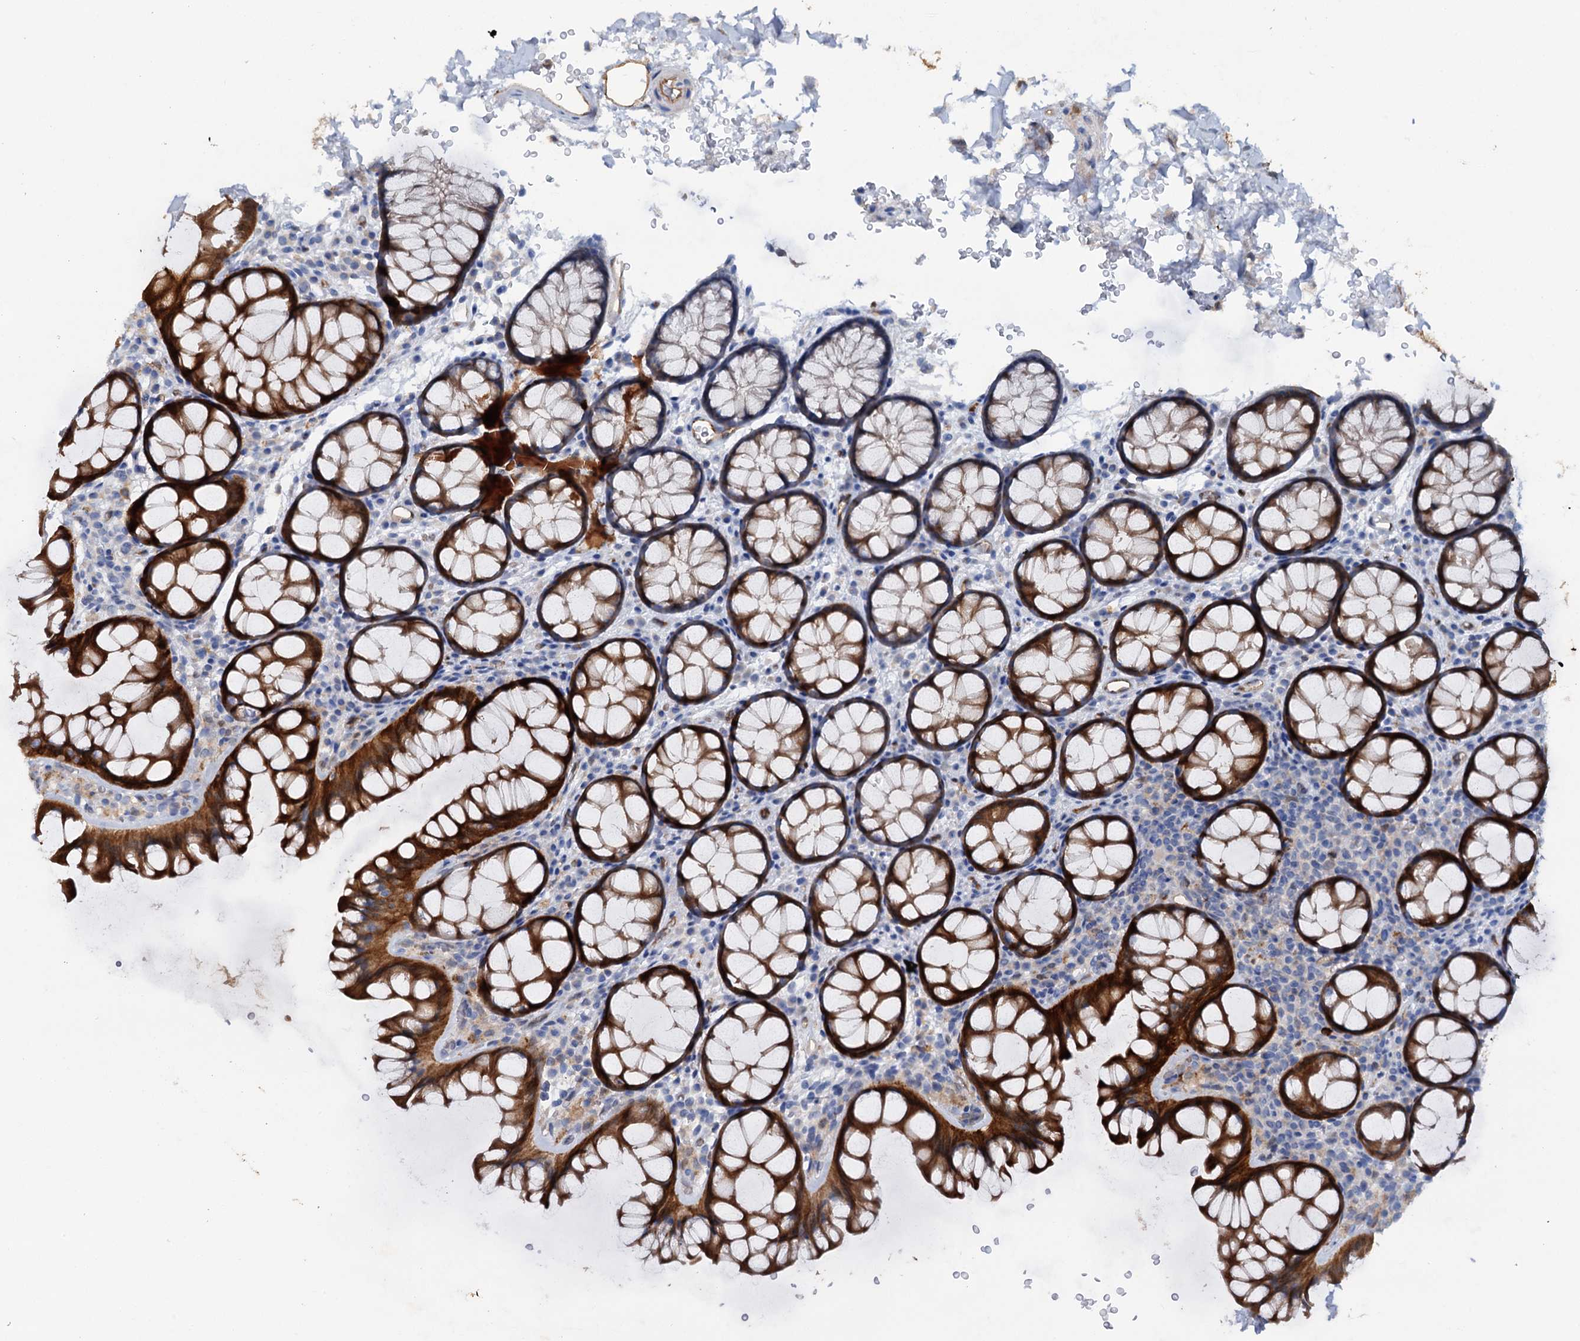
{"staining": {"intensity": "strong", "quantity": "<25%", "location": "cytoplasmic/membranous"}, "tissue": "colon", "cell_type": "Endothelial cells", "image_type": "normal", "snomed": [{"axis": "morphology", "description": "Normal tissue, NOS"}, {"axis": "topography", "description": "Colon"}], "caption": "Immunohistochemical staining of benign human colon reveals strong cytoplasmic/membranous protein expression in approximately <25% of endothelial cells. (DAB IHC with brightfield microscopy, high magnification).", "gene": "IL17RD", "patient": {"sex": "female", "age": 82}}